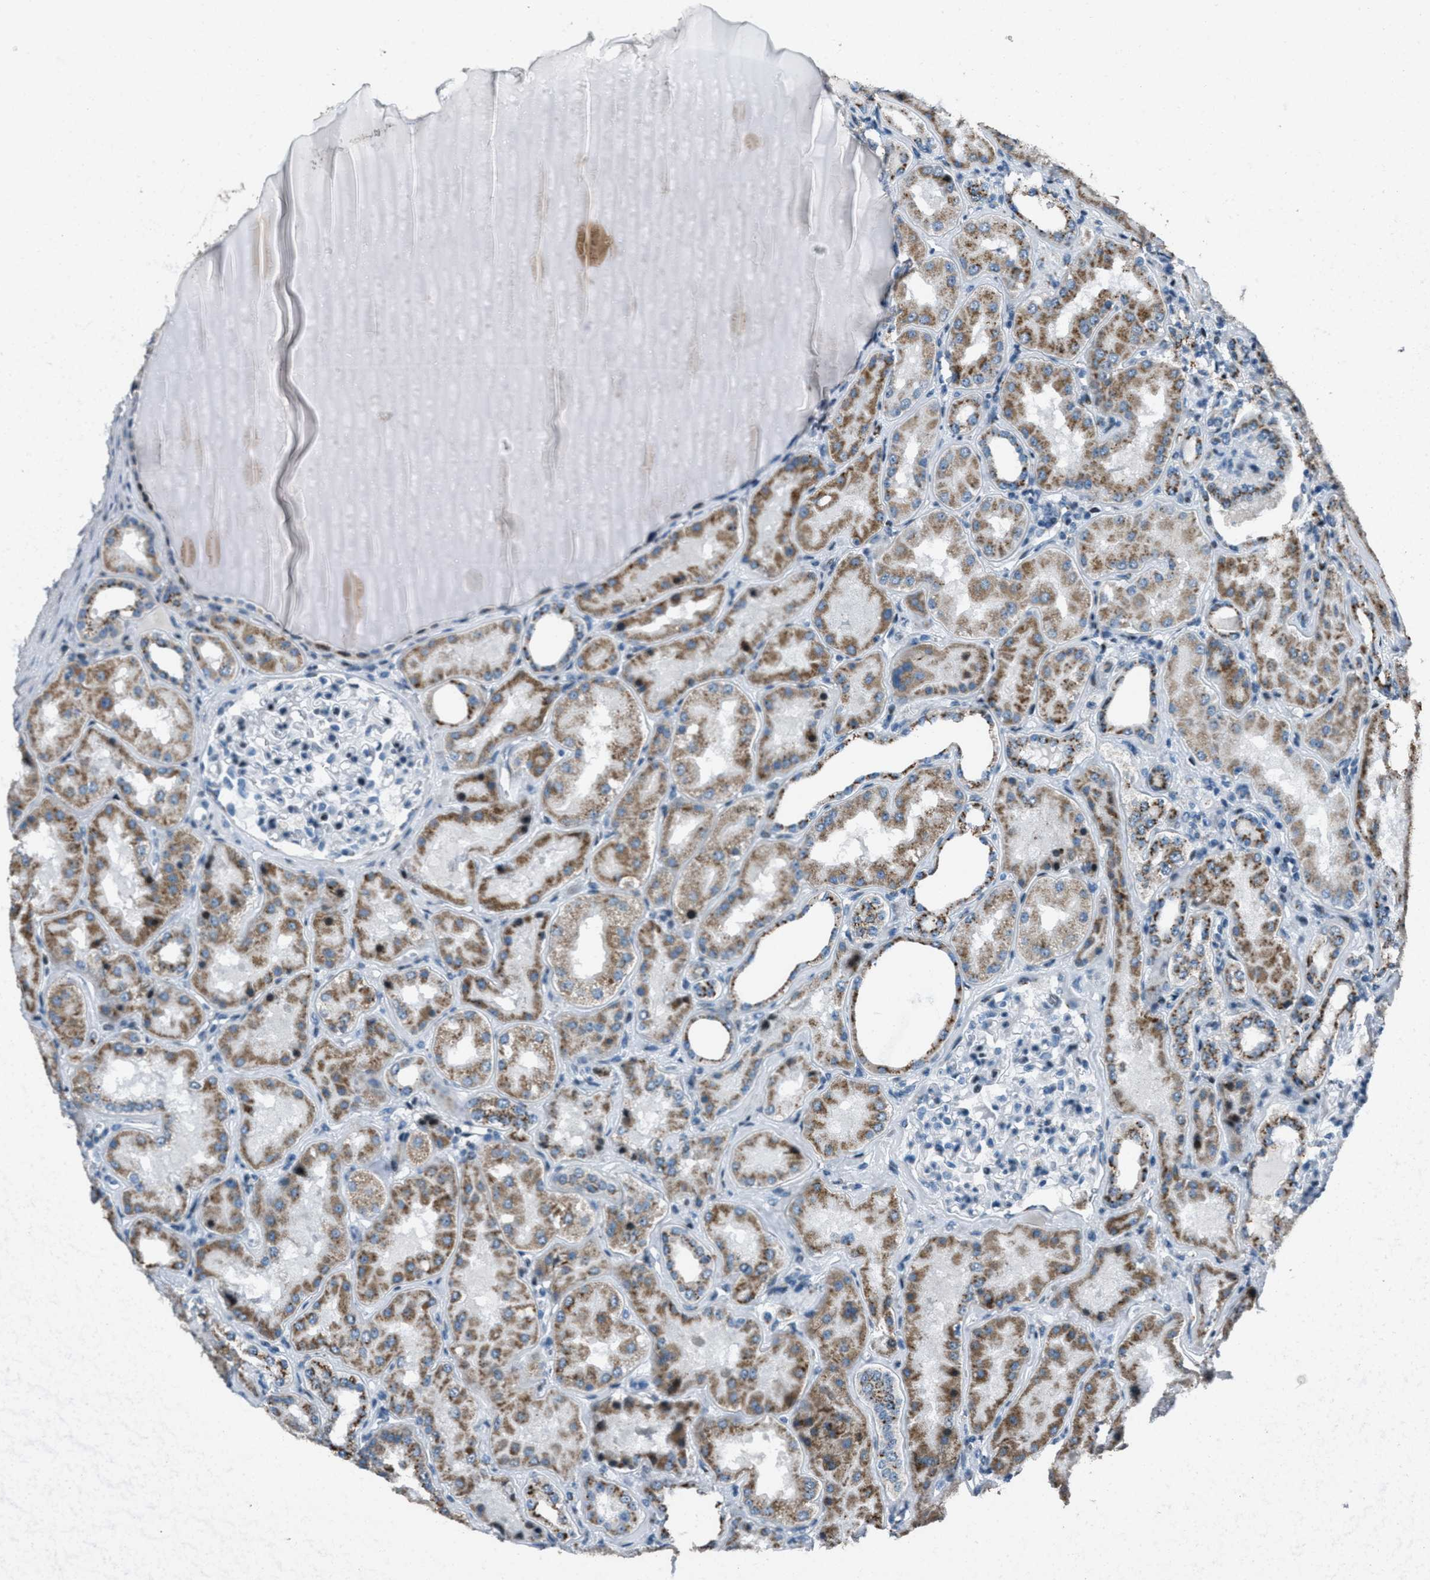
{"staining": {"intensity": "negative", "quantity": "none", "location": "none"}, "tissue": "kidney", "cell_type": "Cells in glomeruli", "image_type": "normal", "snomed": [{"axis": "morphology", "description": "Normal tissue, NOS"}, {"axis": "topography", "description": "Kidney"}], "caption": "Immunohistochemistry (IHC) image of normal kidney: kidney stained with DAB shows no significant protein positivity in cells in glomeruli. (Brightfield microscopy of DAB (3,3'-diaminobenzidine) immunohistochemistry at high magnification).", "gene": "GPC6", "patient": {"sex": "female", "age": 56}}